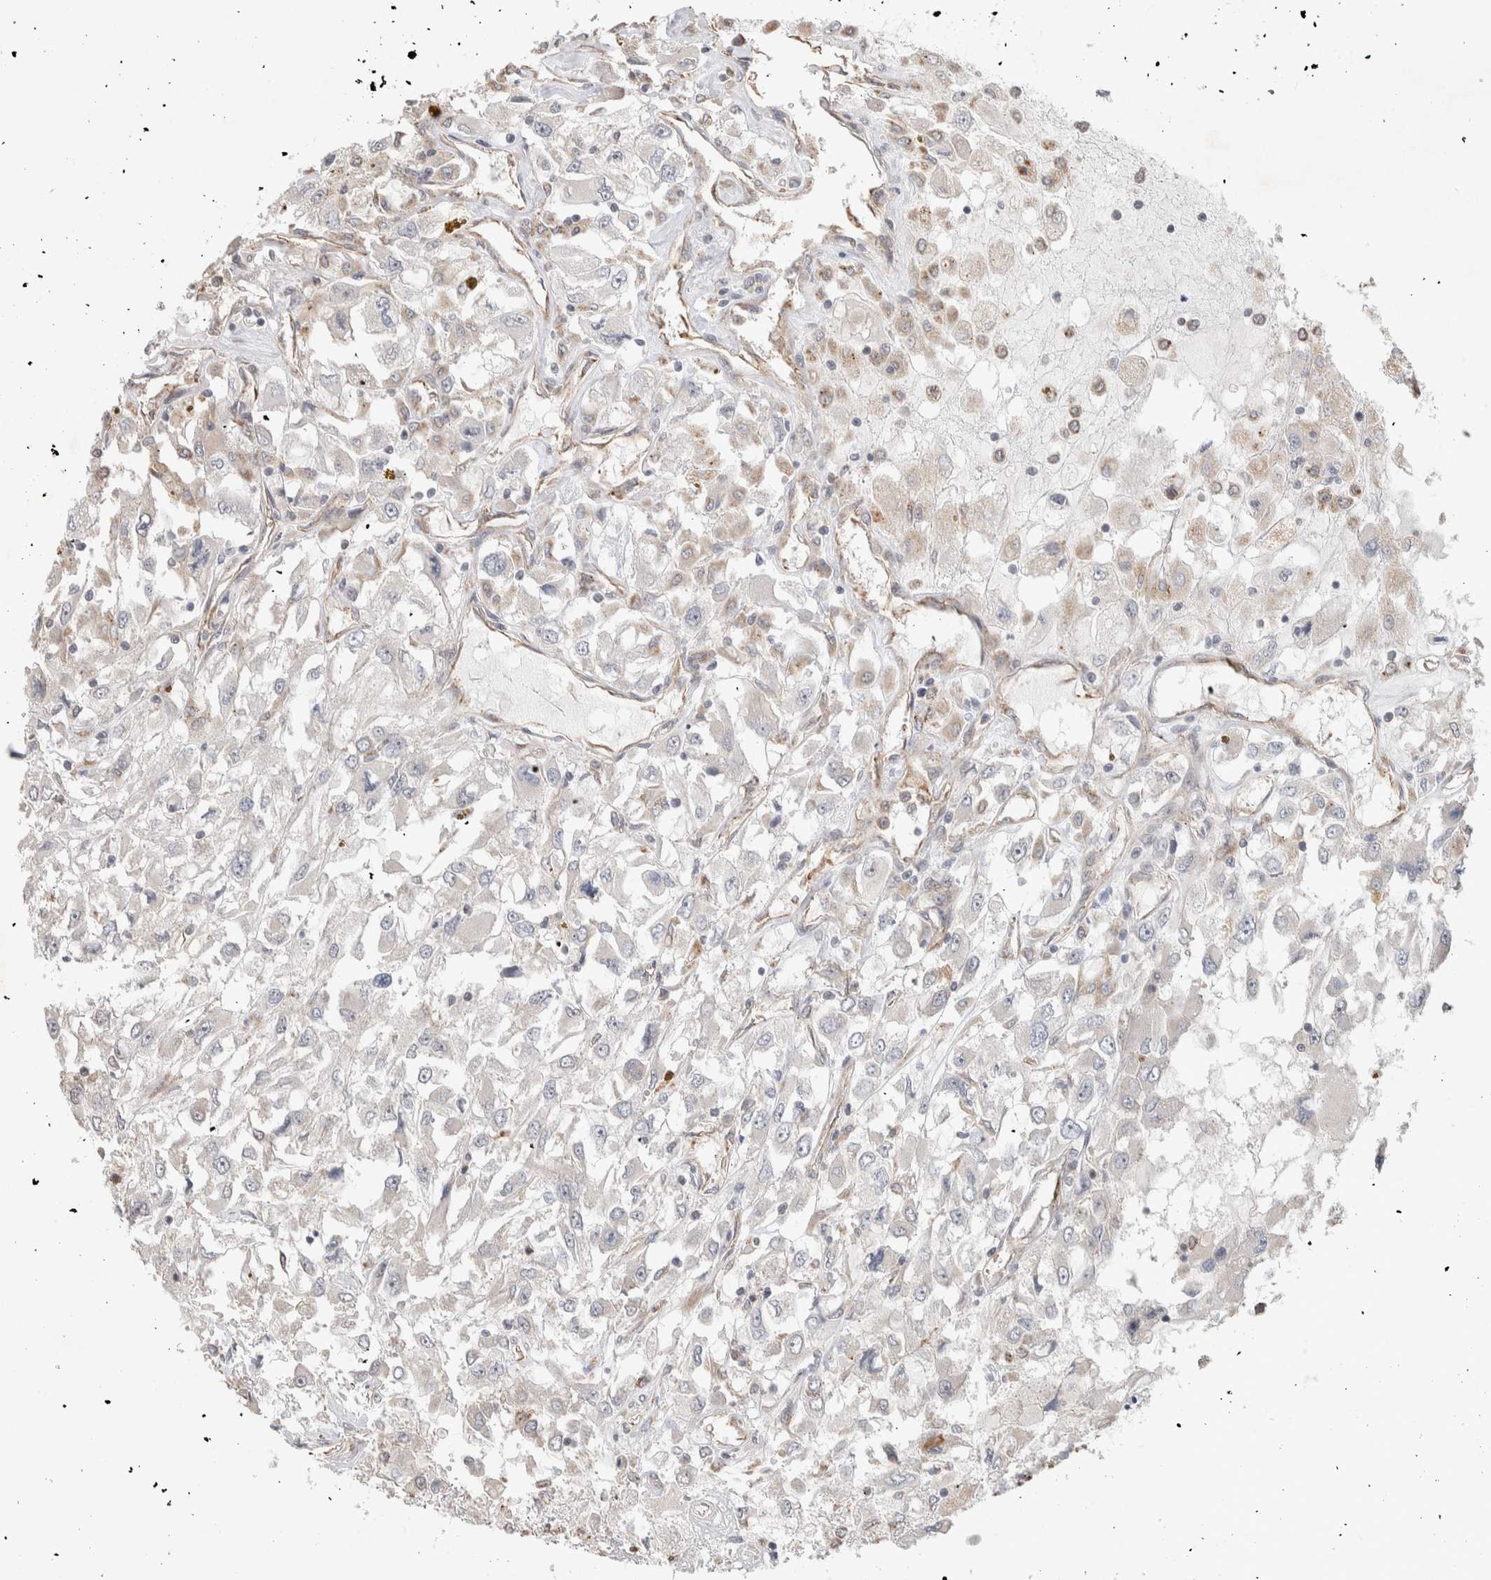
{"staining": {"intensity": "moderate", "quantity": "25%-75%", "location": "cytoplasmic/membranous"}, "tissue": "renal cancer", "cell_type": "Tumor cells", "image_type": "cancer", "snomed": [{"axis": "morphology", "description": "Adenocarcinoma, NOS"}, {"axis": "topography", "description": "Kidney"}], "caption": "Renal cancer (adenocarcinoma) stained with a brown dye reveals moderate cytoplasmic/membranous positive positivity in approximately 25%-75% of tumor cells.", "gene": "DEPTOR", "patient": {"sex": "female", "age": 52}}